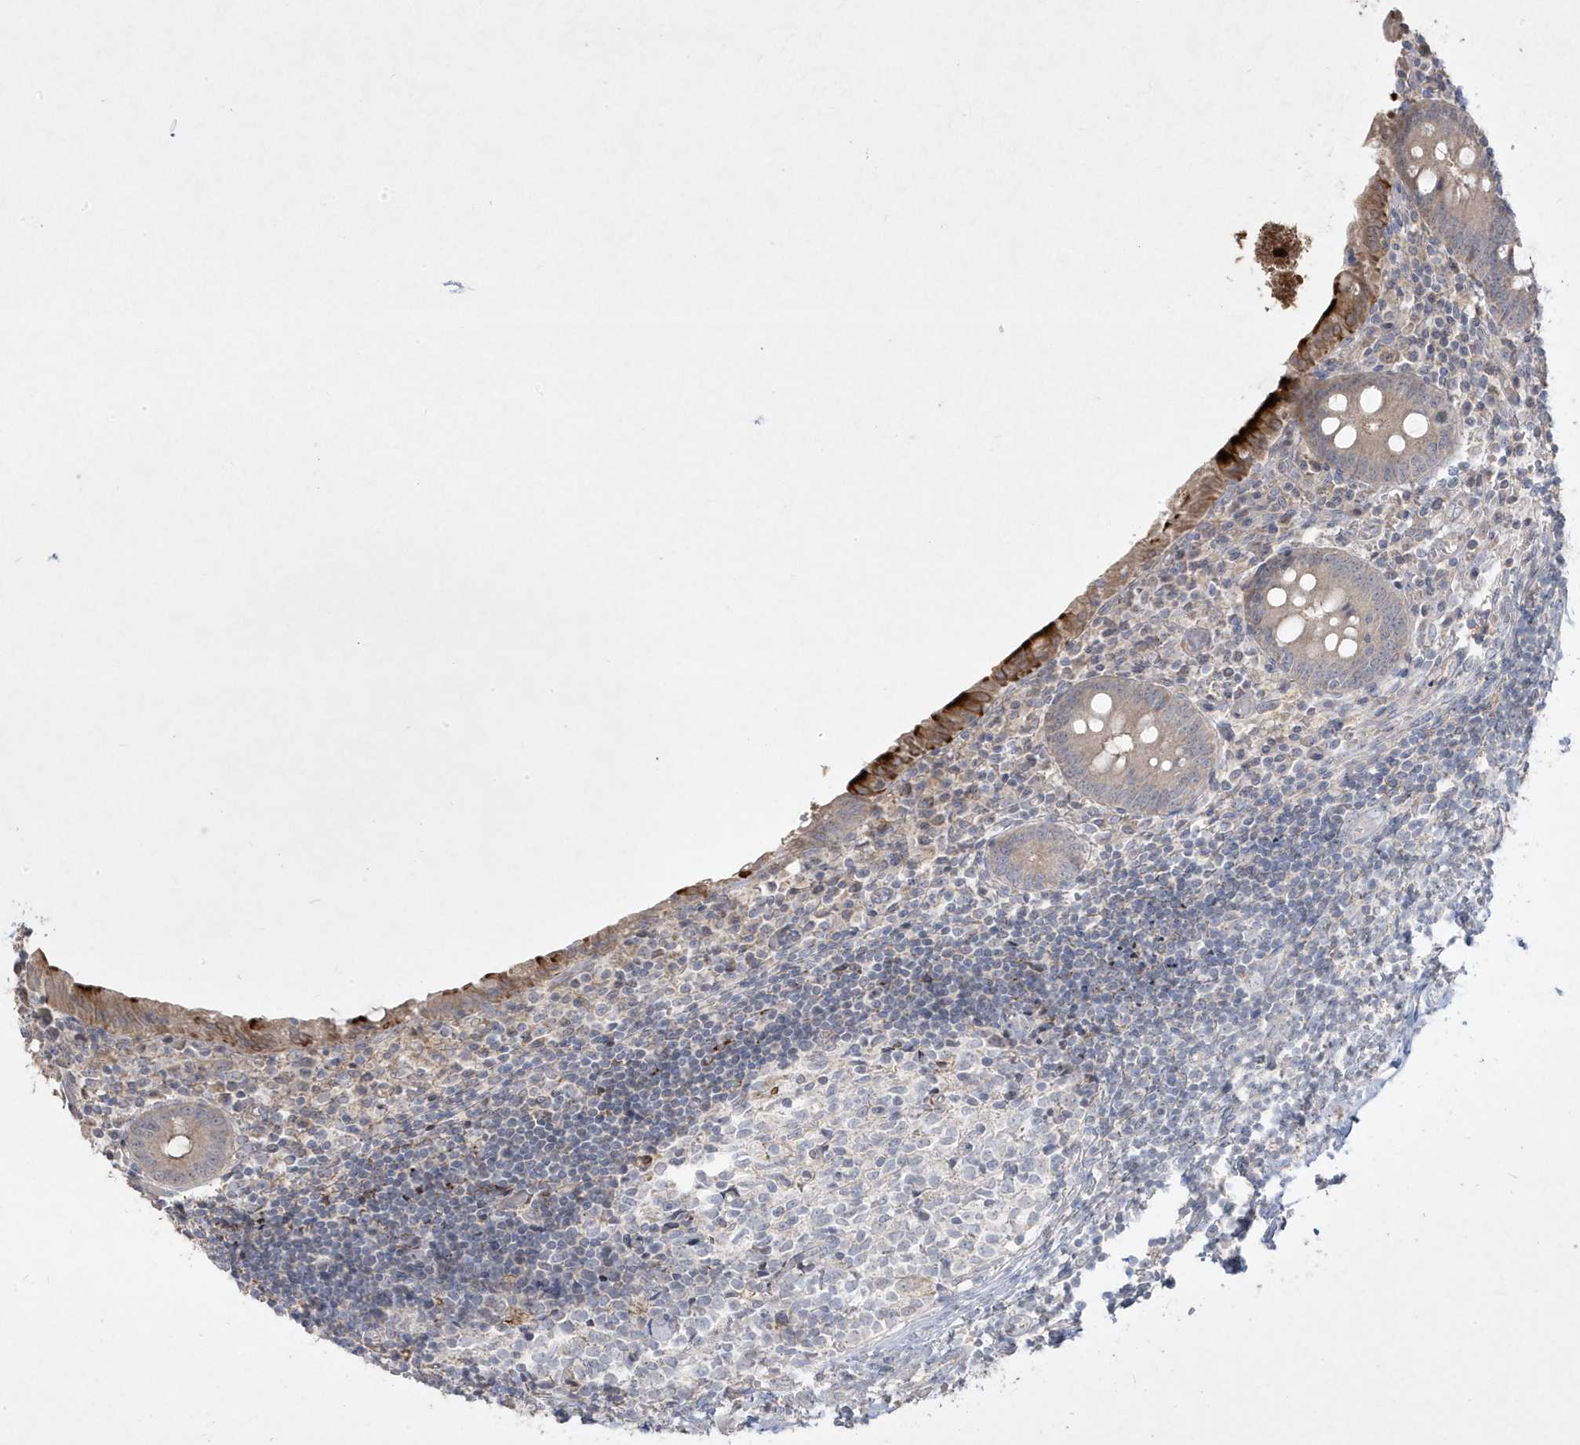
{"staining": {"intensity": "strong", "quantity": "25%-75%", "location": "cytoplasmic/membranous"}, "tissue": "appendix", "cell_type": "Glandular cells", "image_type": "normal", "snomed": [{"axis": "morphology", "description": "Normal tissue, NOS"}, {"axis": "topography", "description": "Appendix"}], "caption": "This is an image of IHC staining of unremarkable appendix, which shows strong expression in the cytoplasmic/membranous of glandular cells.", "gene": "RGL4", "patient": {"sex": "female", "age": 17}}